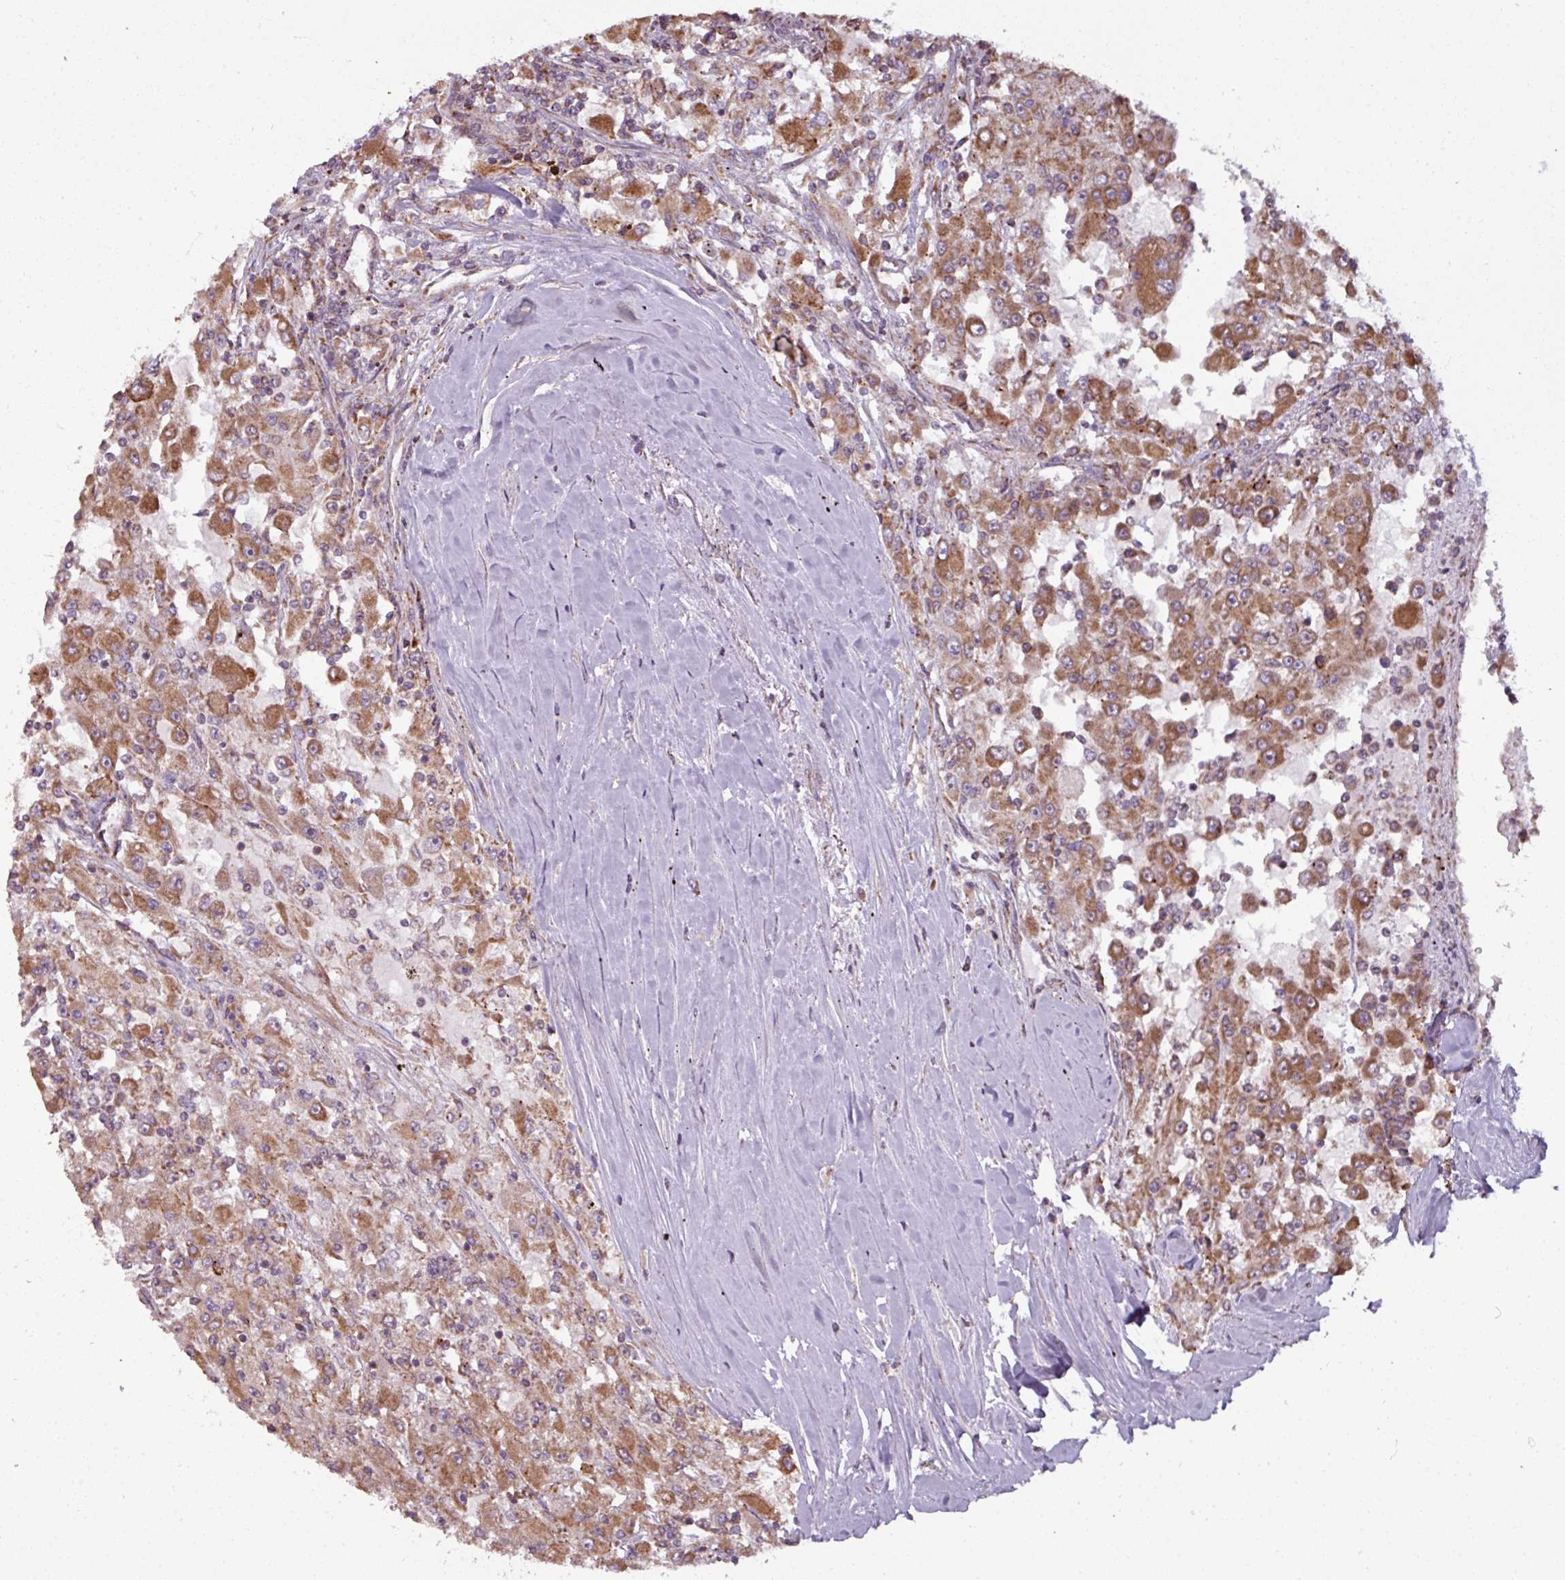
{"staining": {"intensity": "moderate", "quantity": ">75%", "location": "cytoplasmic/membranous"}, "tissue": "renal cancer", "cell_type": "Tumor cells", "image_type": "cancer", "snomed": [{"axis": "morphology", "description": "Adenocarcinoma, NOS"}, {"axis": "topography", "description": "Kidney"}], "caption": "Renal cancer (adenocarcinoma) tissue demonstrates moderate cytoplasmic/membranous positivity in approximately >75% of tumor cells", "gene": "MAGT1", "patient": {"sex": "female", "age": 67}}